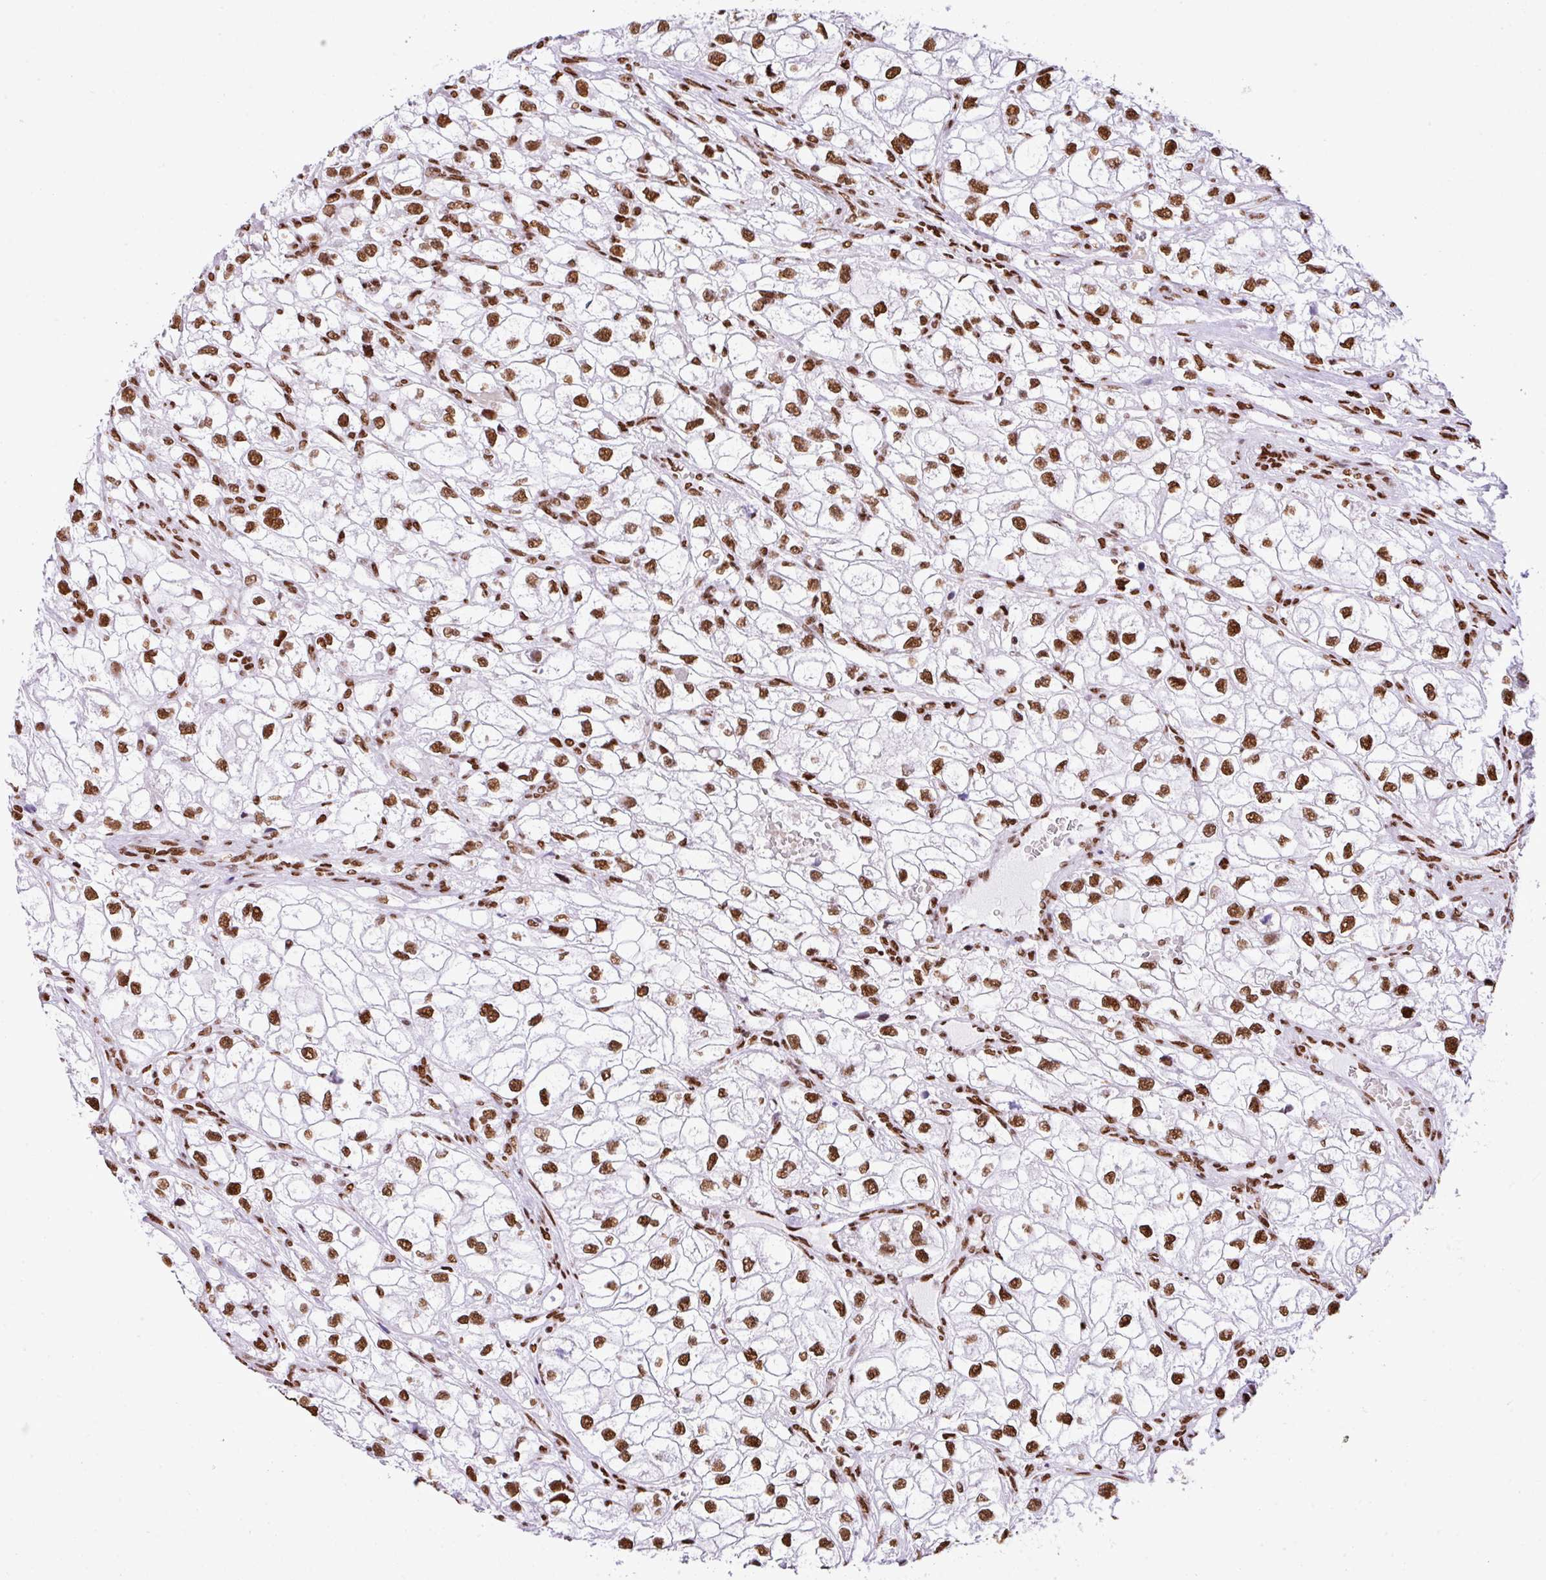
{"staining": {"intensity": "moderate", "quantity": ">75%", "location": "nuclear"}, "tissue": "renal cancer", "cell_type": "Tumor cells", "image_type": "cancer", "snomed": [{"axis": "morphology", "description": "Adenocarcinoma, NOS"}, {"axis": "topography", "description": "Kidney"}], "caption": "Protein expression analysis of renal adenocarcinoma shows moderate nuclear staining in approximately >75% of tumor cells.", "gene": "RARG", "patient": {"sex": "male", "age": 59}}